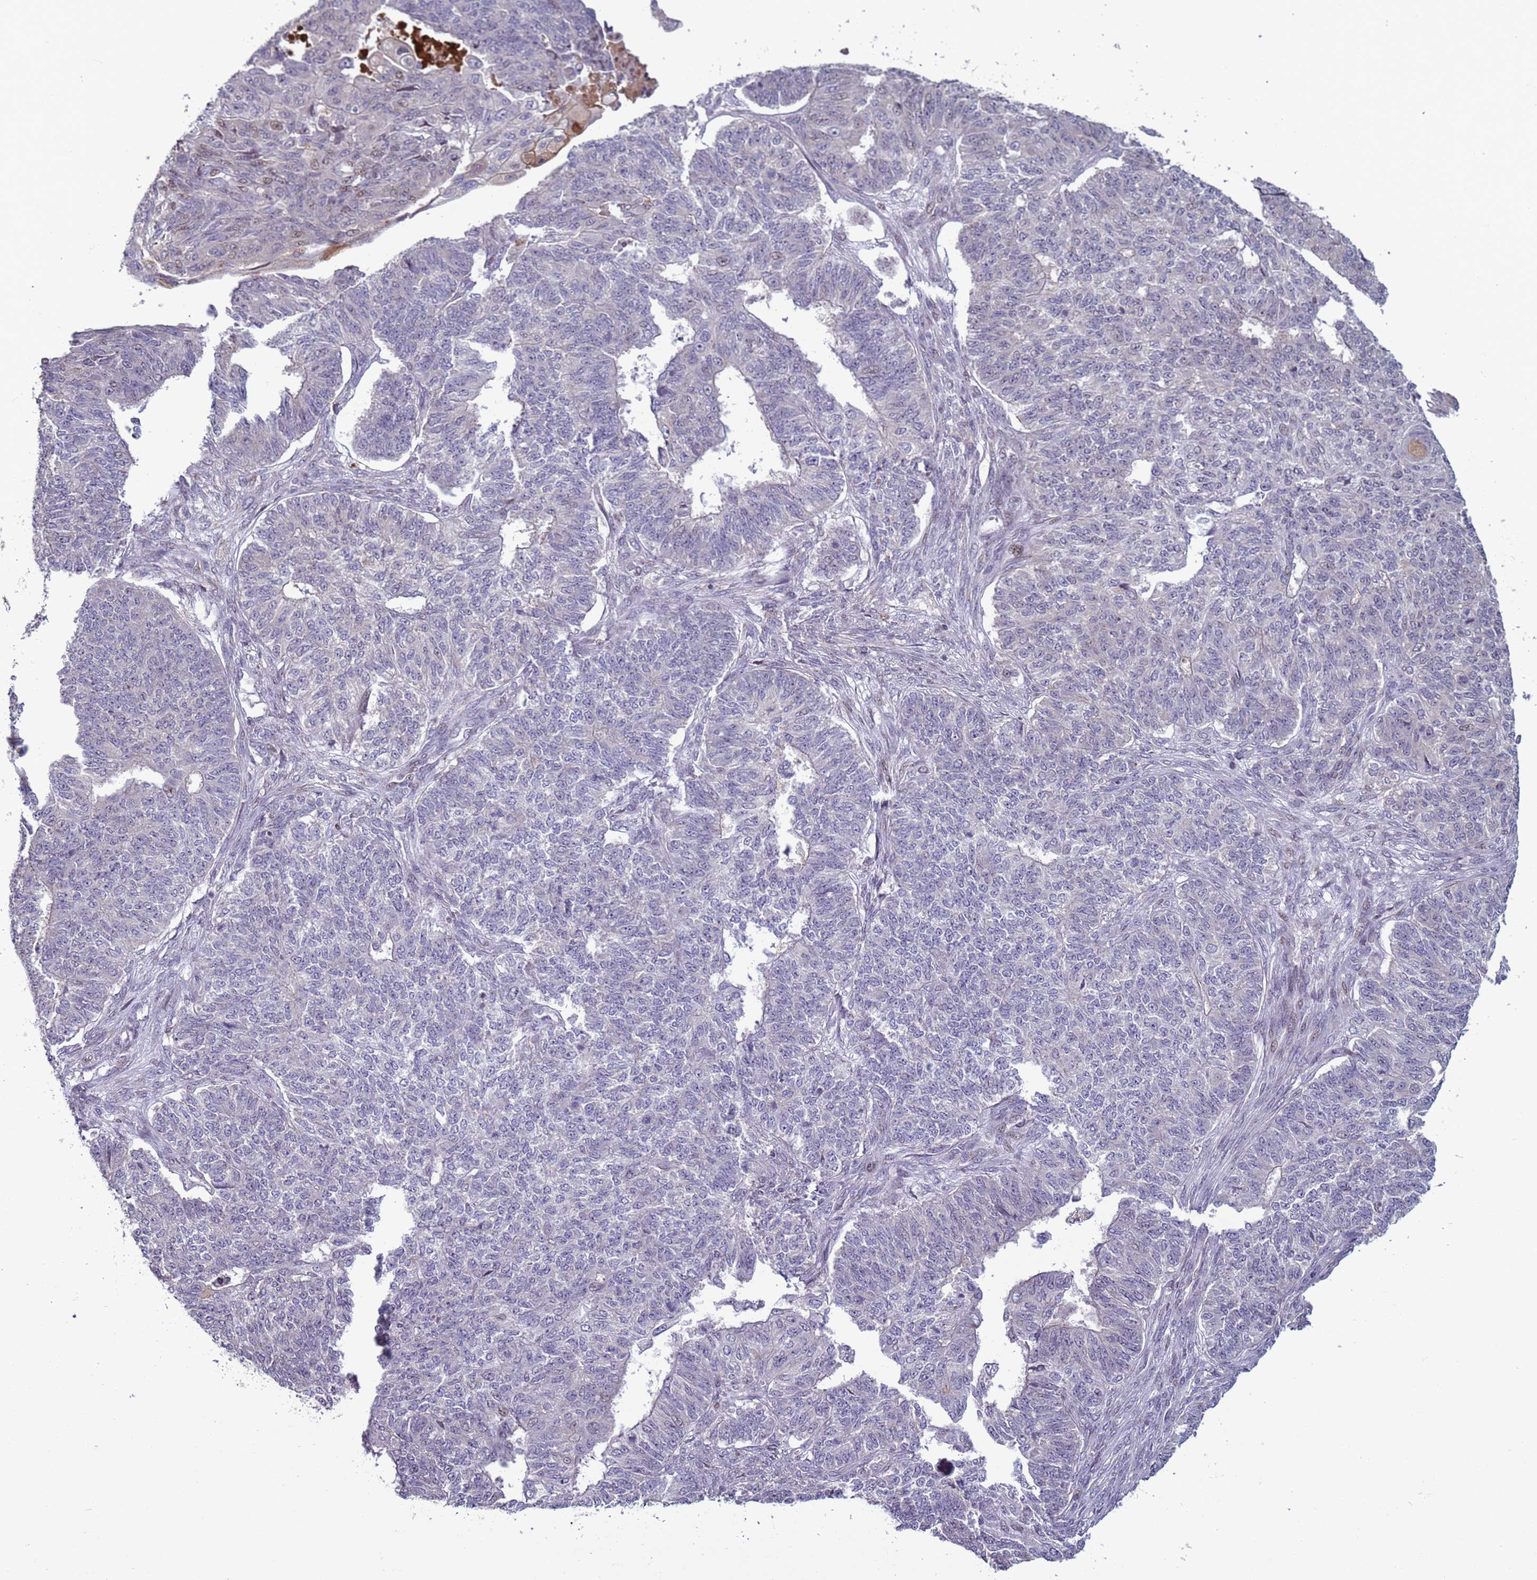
{"staining": {"intensity": "negative", "quantity": "none", "location": "none"}, "tissue": "endometrial cancer", "cell_type": "Tumor cells", "image_type": "cancer", "snomed": [{"axis": "morphology", "description": "Adenocarcinoma, NOS"}, {"axis": "topography", "description": "Endometrium"}], "caption": "Immunohistochemistry (IHC) micrograph of adenocarcinoma (endometrial) stained for a protein (brown), which demonstrates no staining in tumor cells.", "gene": "HGH1", "patient": {"sex": "female", "age": 32}}